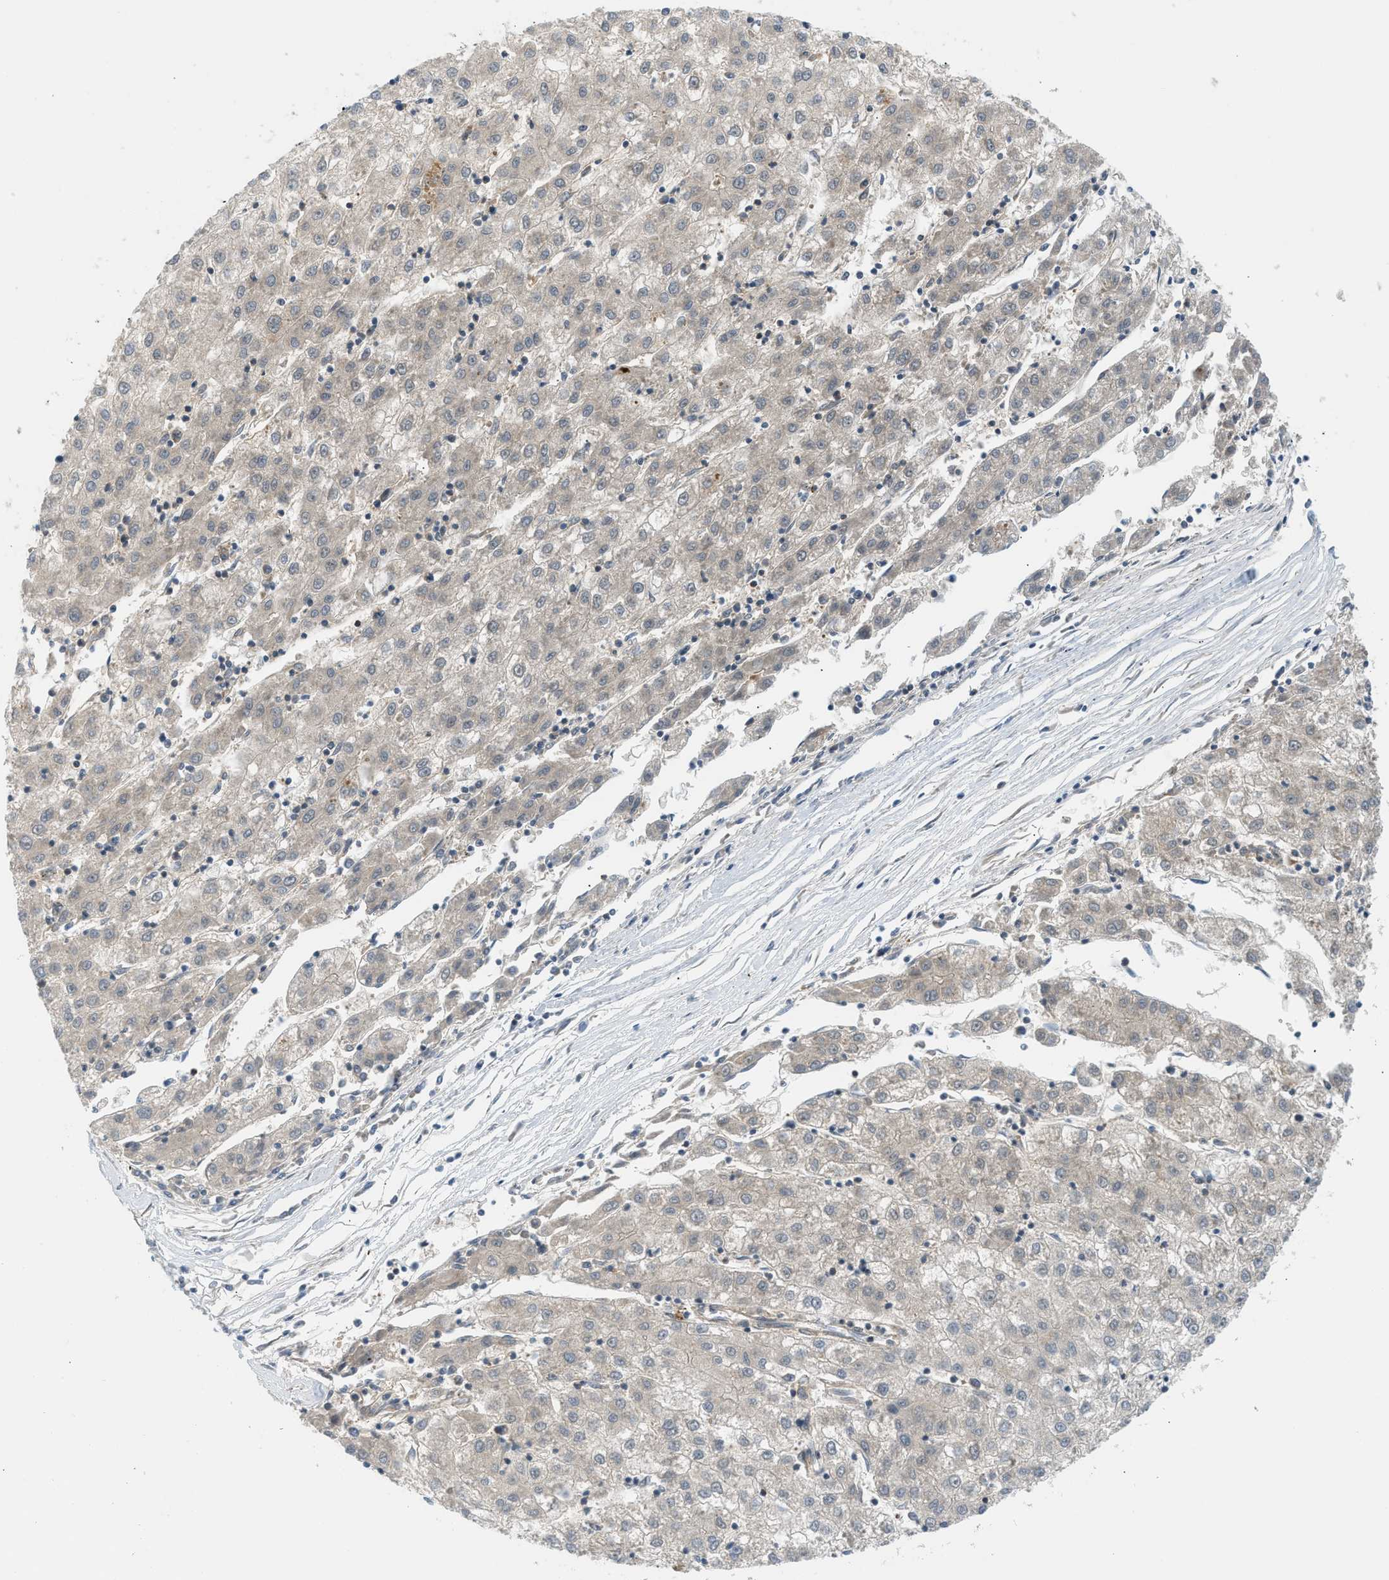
{"staining": {"intensity": "weak", "quantity": "<25%", "location": "cytoplasmic/membranous"}, "tissue": "liver cancer", "cell_type": "Tumor cells", "image_type": "cancer", "snomed": [{"axis": "morphology", "description": "Carcinoma, Hepatocellular, NOS"}, {"axis": "topography", "description": "Liver"}], "caption": "A photomicrograph of liver cancer (hepatocellular carcinoma) stained for a protein exhibits no brown staining in tumor cells. Brightfield microscopy of immunohistochemistry stained with DAB (3,3'-diaminobenzidine) (brown) and hematoxylin (blue), captured at high magnification.", "gene": "EDNRA", "patient": {"sex": "male", "age": 72}}